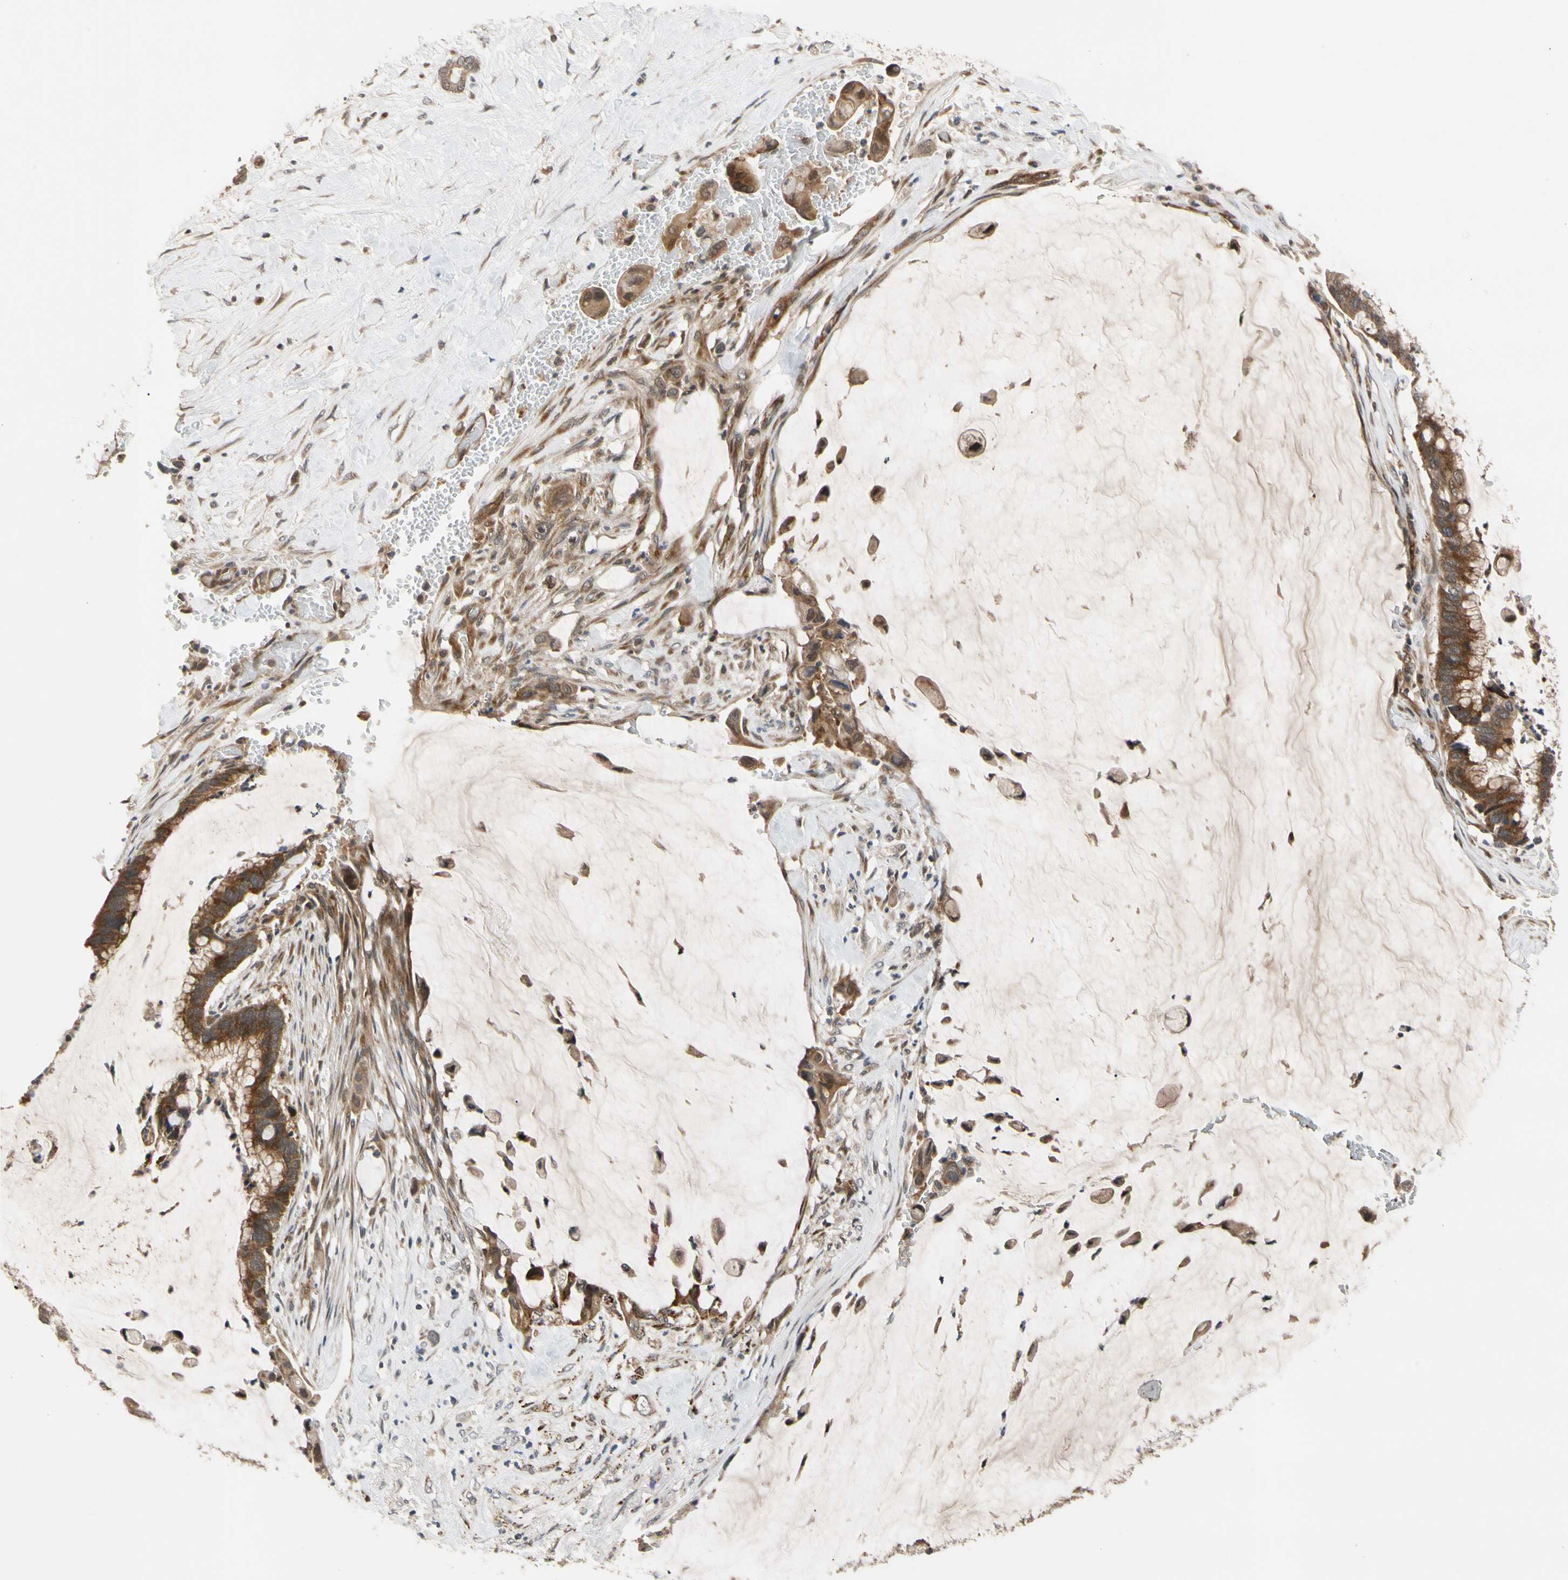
{"staining": {"intensity": "moderate", "quantity": ">75%", "location": "cytoplasmic/membranous"}, "tissue": "pancreatic cancer", "cell_type": "Tumor cells", "image_type": "cancer", "snomed": [{"axis": "morphology", "description": "Adenocarcinoma, NOS"}, {"axis": "topography", "description": "Pancreas"}], "caption": "The micrograph shows a brown stain indicating the presence of a protein in the cytoplasmic/membranous of tumor cells in adenocarcinoma (pancreatic).", "gene": "CYTIP", "patient": {"sex": "male", "age": 41}}